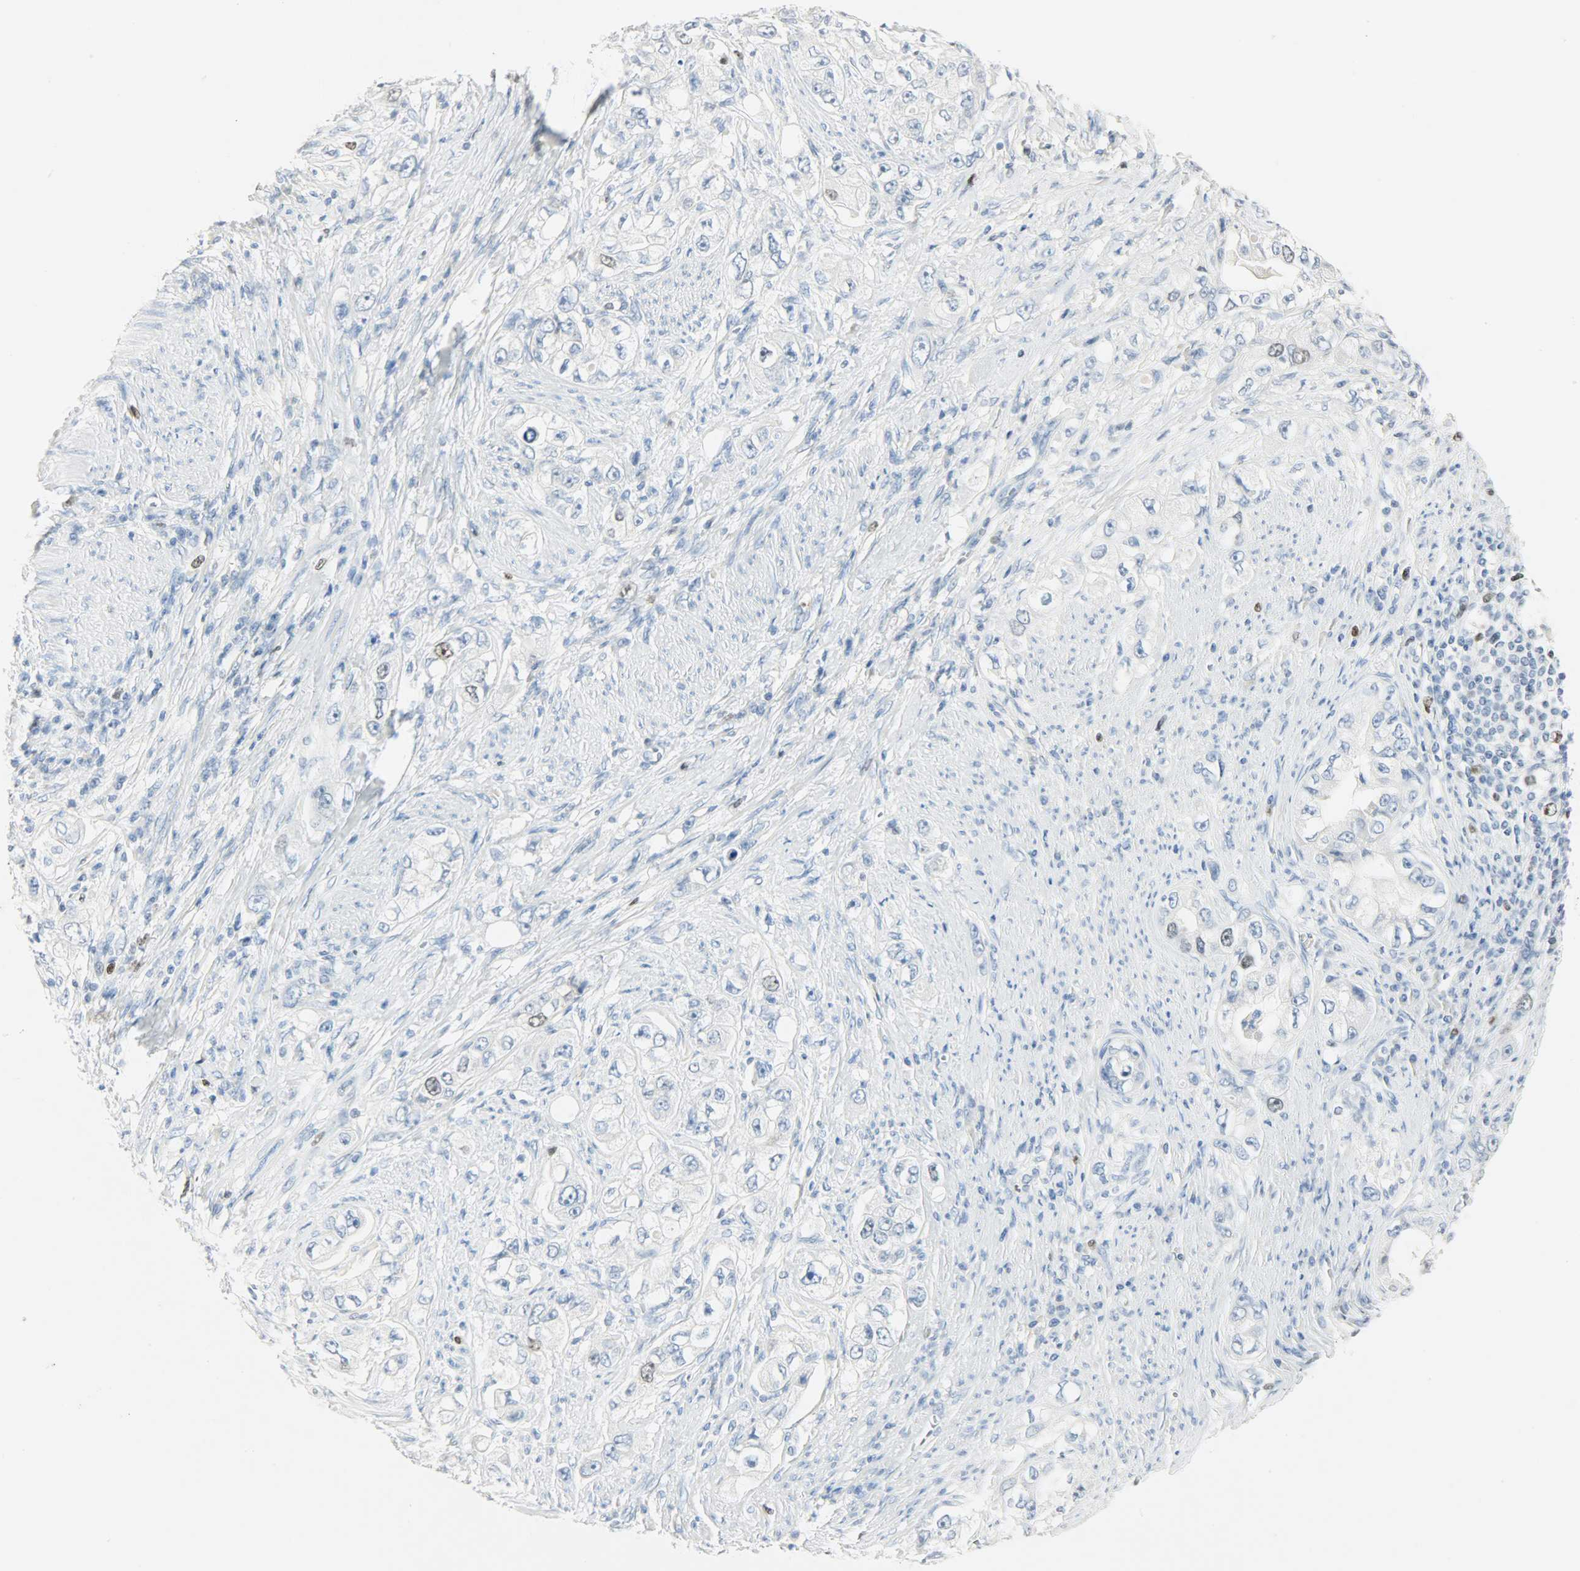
{"staining": {"intensity": "weak", "quantity": "<25%", "location": "nuclear"}, "tissue": "stomach cancer", "cell_type": "Tumor cells", "image_type": "cancer", "snomed": [{"axis": "morphology", "description": "Adenocarcinoma, NOS"}, {"axis": "topography", "description": "Stomach, lower"}], "caption": "This is an IHC image of stomach cancer (adenocarcinoma). There is no expression in tumor cells.", "gene": "HELLS", "patient": {"sex": "female", "age": 93}}